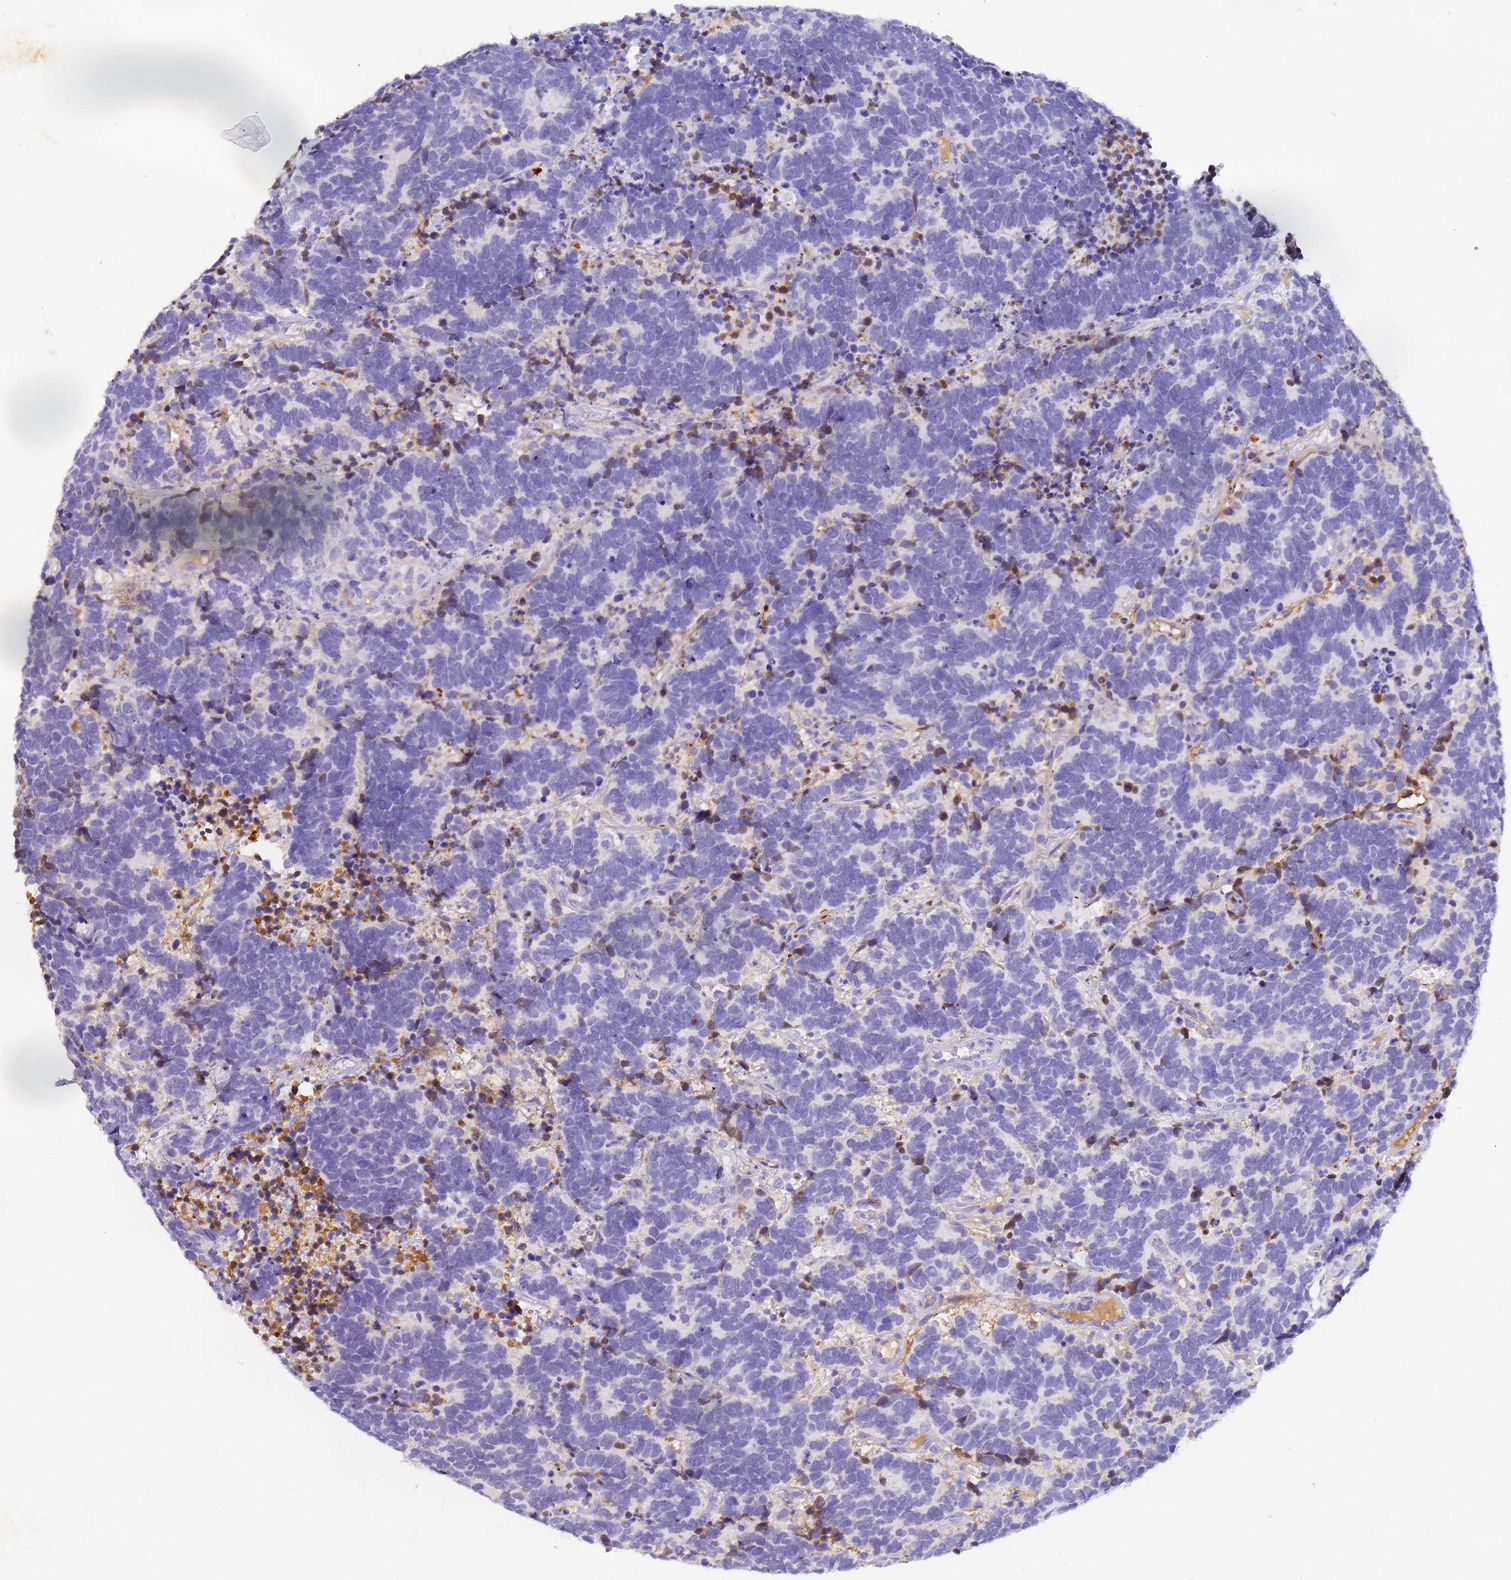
{"staining": {"intensity": "negative", "quantity": "none", "location": "none"}, "tissue": "carcinoid", "cell_type": "Tumor cells", "image_type": "cancer", "snomed": [{"axis": "morphology", "description": "Carcinoma, NOS"}, {"axis": "morphology", "description": "Carcinoid, malignant, NOS"}, {"axis": "topography", "description": "Urinary bladder"}], "caption": "High power microscopy histopathology image of an immunohistochemistry (IHC) micrograph of carcinoma, revealing no significant staining in tumor cells.", "gene": "CFHR2", "patient": {"sex": "male", "age": 57}}